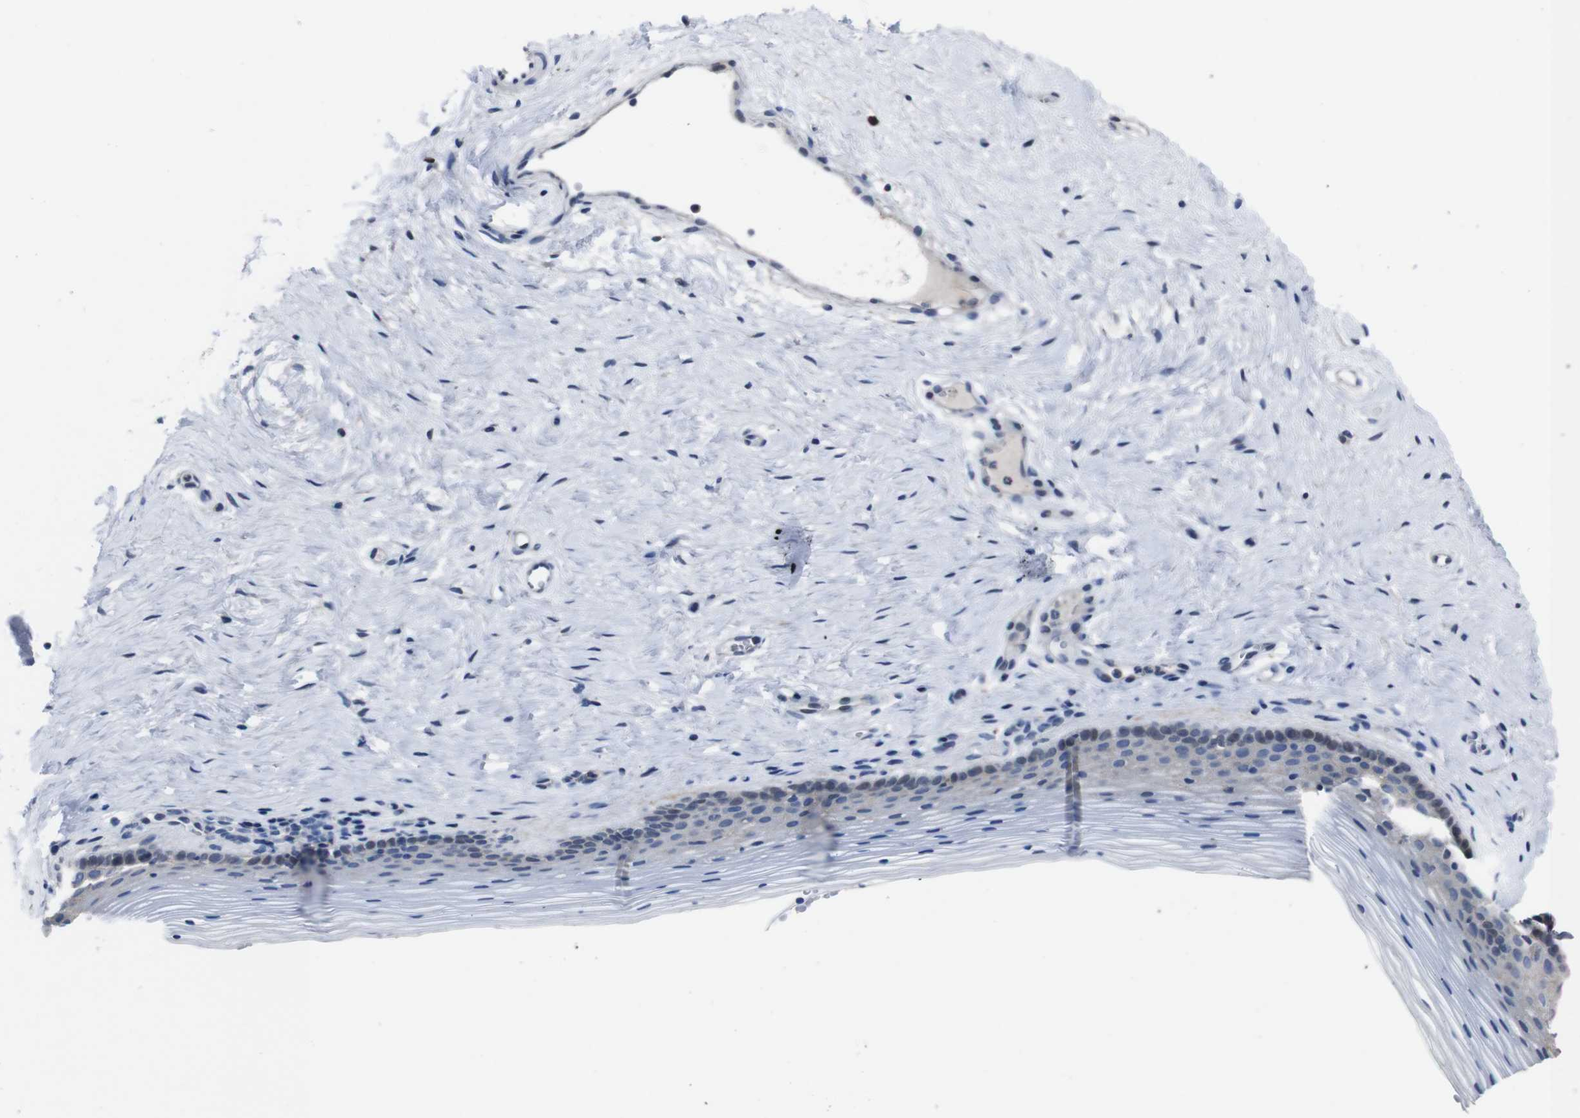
{"staining": {"intensity": "moderate", "quantity": "<25%", "location": "cytoplasmic/membranous"}, "tissue": "vagina", "cell_type": "Squamous epithelial cells", "image_type": "normal", "snomed": [{"axis": "morphology", "description": "Normal tissue, NOS"}, {"axis": "topography", "description": "Vagina"}], "caption": "The photomicrograph demonstrates immunohistochemical staining of unremarkable vagina. There is moderate cytoplasmic/membranous positivity is seen in approximately <25% of squamous epithelial cells. Using DAB (3,3'-diaminobenzidine) (brown) and hematoxylin (blue) stains, captured at high magnification using brightfield microscopy.", "gene": "SEMA4B", "patient": {"sex": "female", "age": 32}}